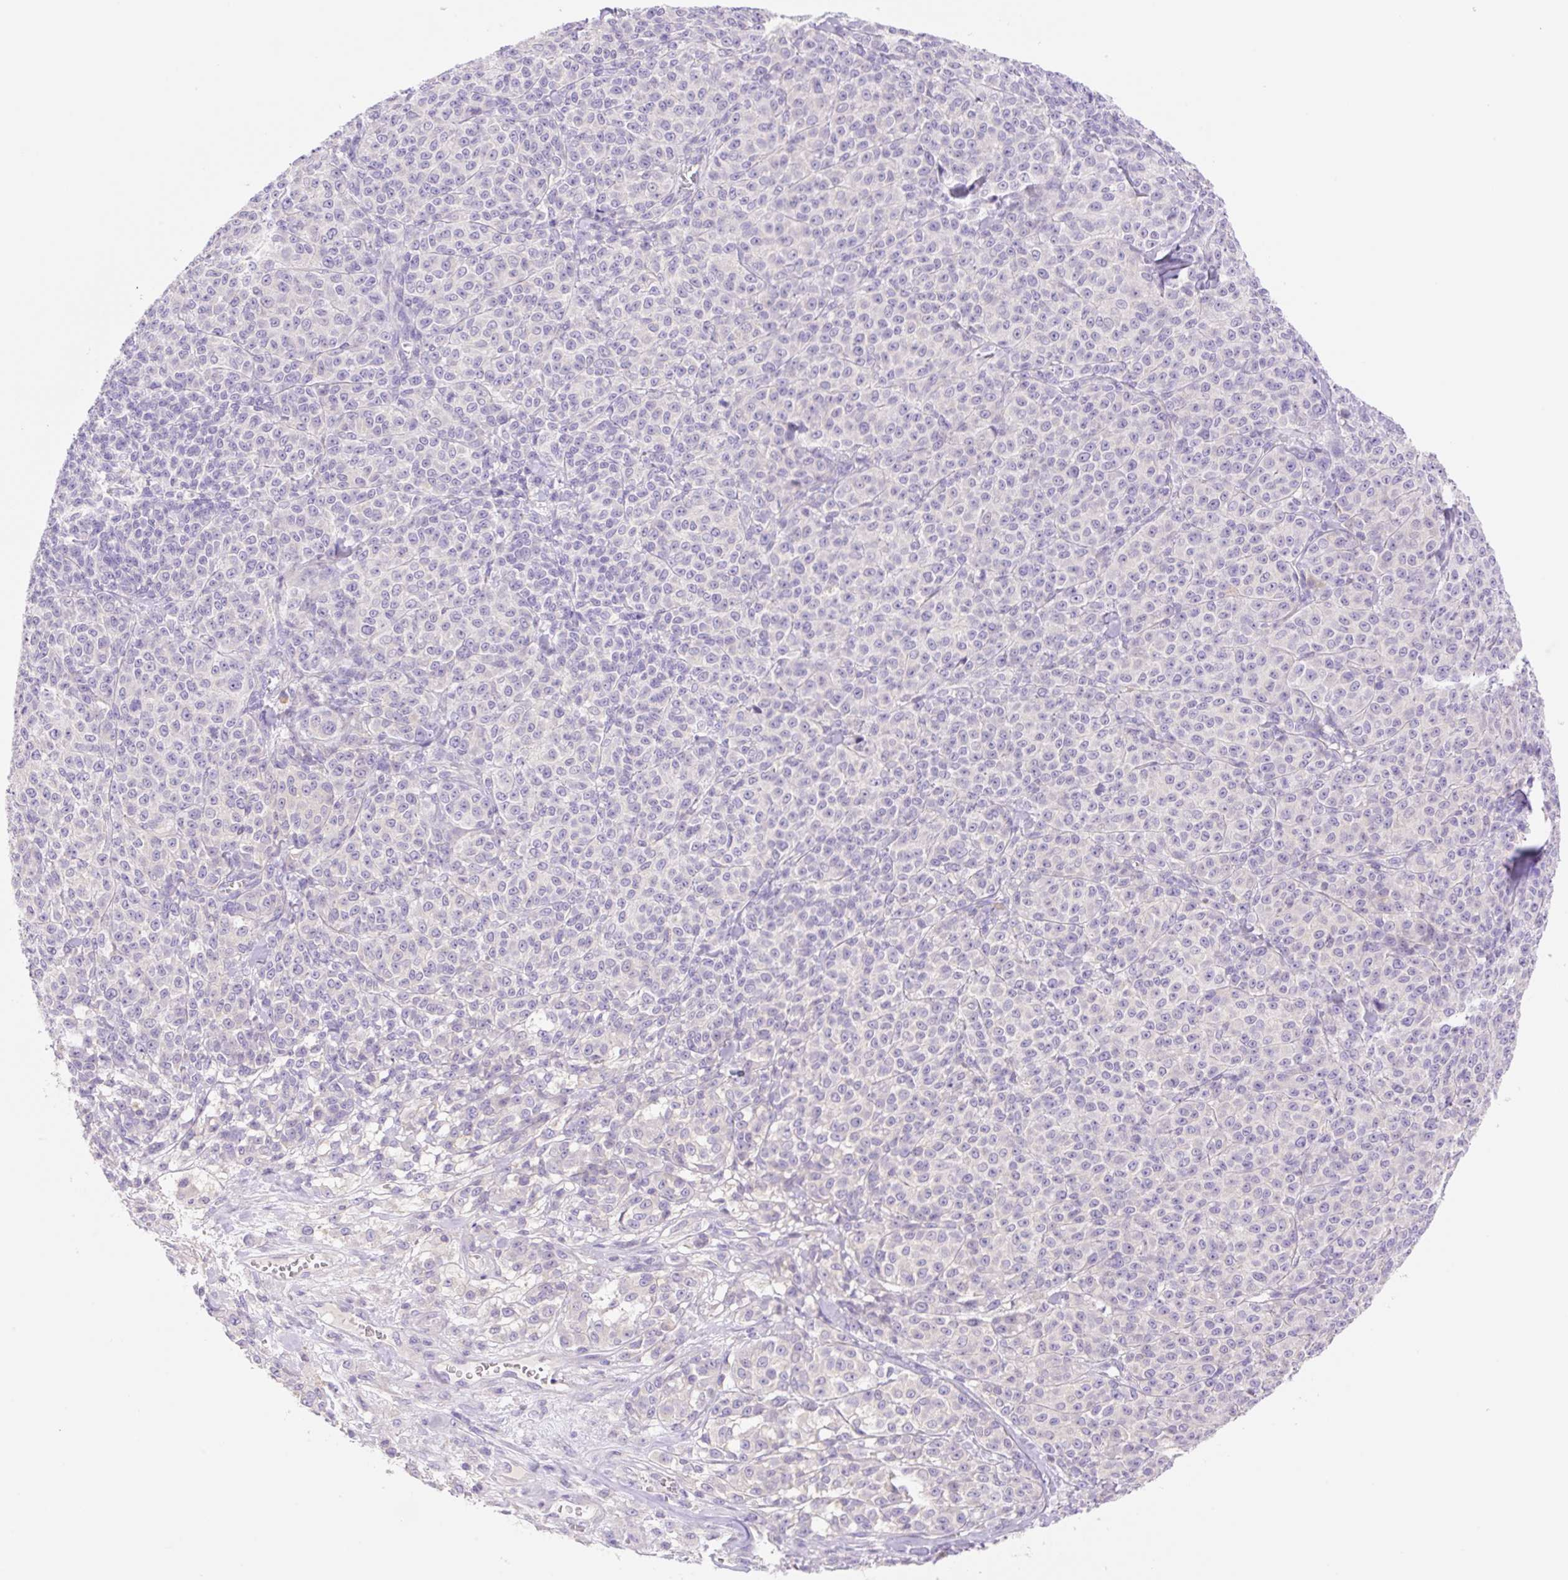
{"staining": {"intensity": "negative", "quantity": "none", "location": "none"}, "tissue": "melanoma", "cell_type": "Tumor cells", "image_type": "cancer", "snomed": [{"axis": "morphology", "description": "Normal tissue, NOS"}, {"axis": "morphology", "description": "Malignant melanoma, NOS"}, {"axis": "topography", "description": "Skin"}], "caption": "A high-resolution image shows IHC staining of melanoma, which exhibits no significant staining in tumor cells. The staining is performed using DAB brown chromogen with nuclei counter-stained in using hematoxylin.", "gene": "DENND5A", "patient": {"sex": "female", "age": 34}}